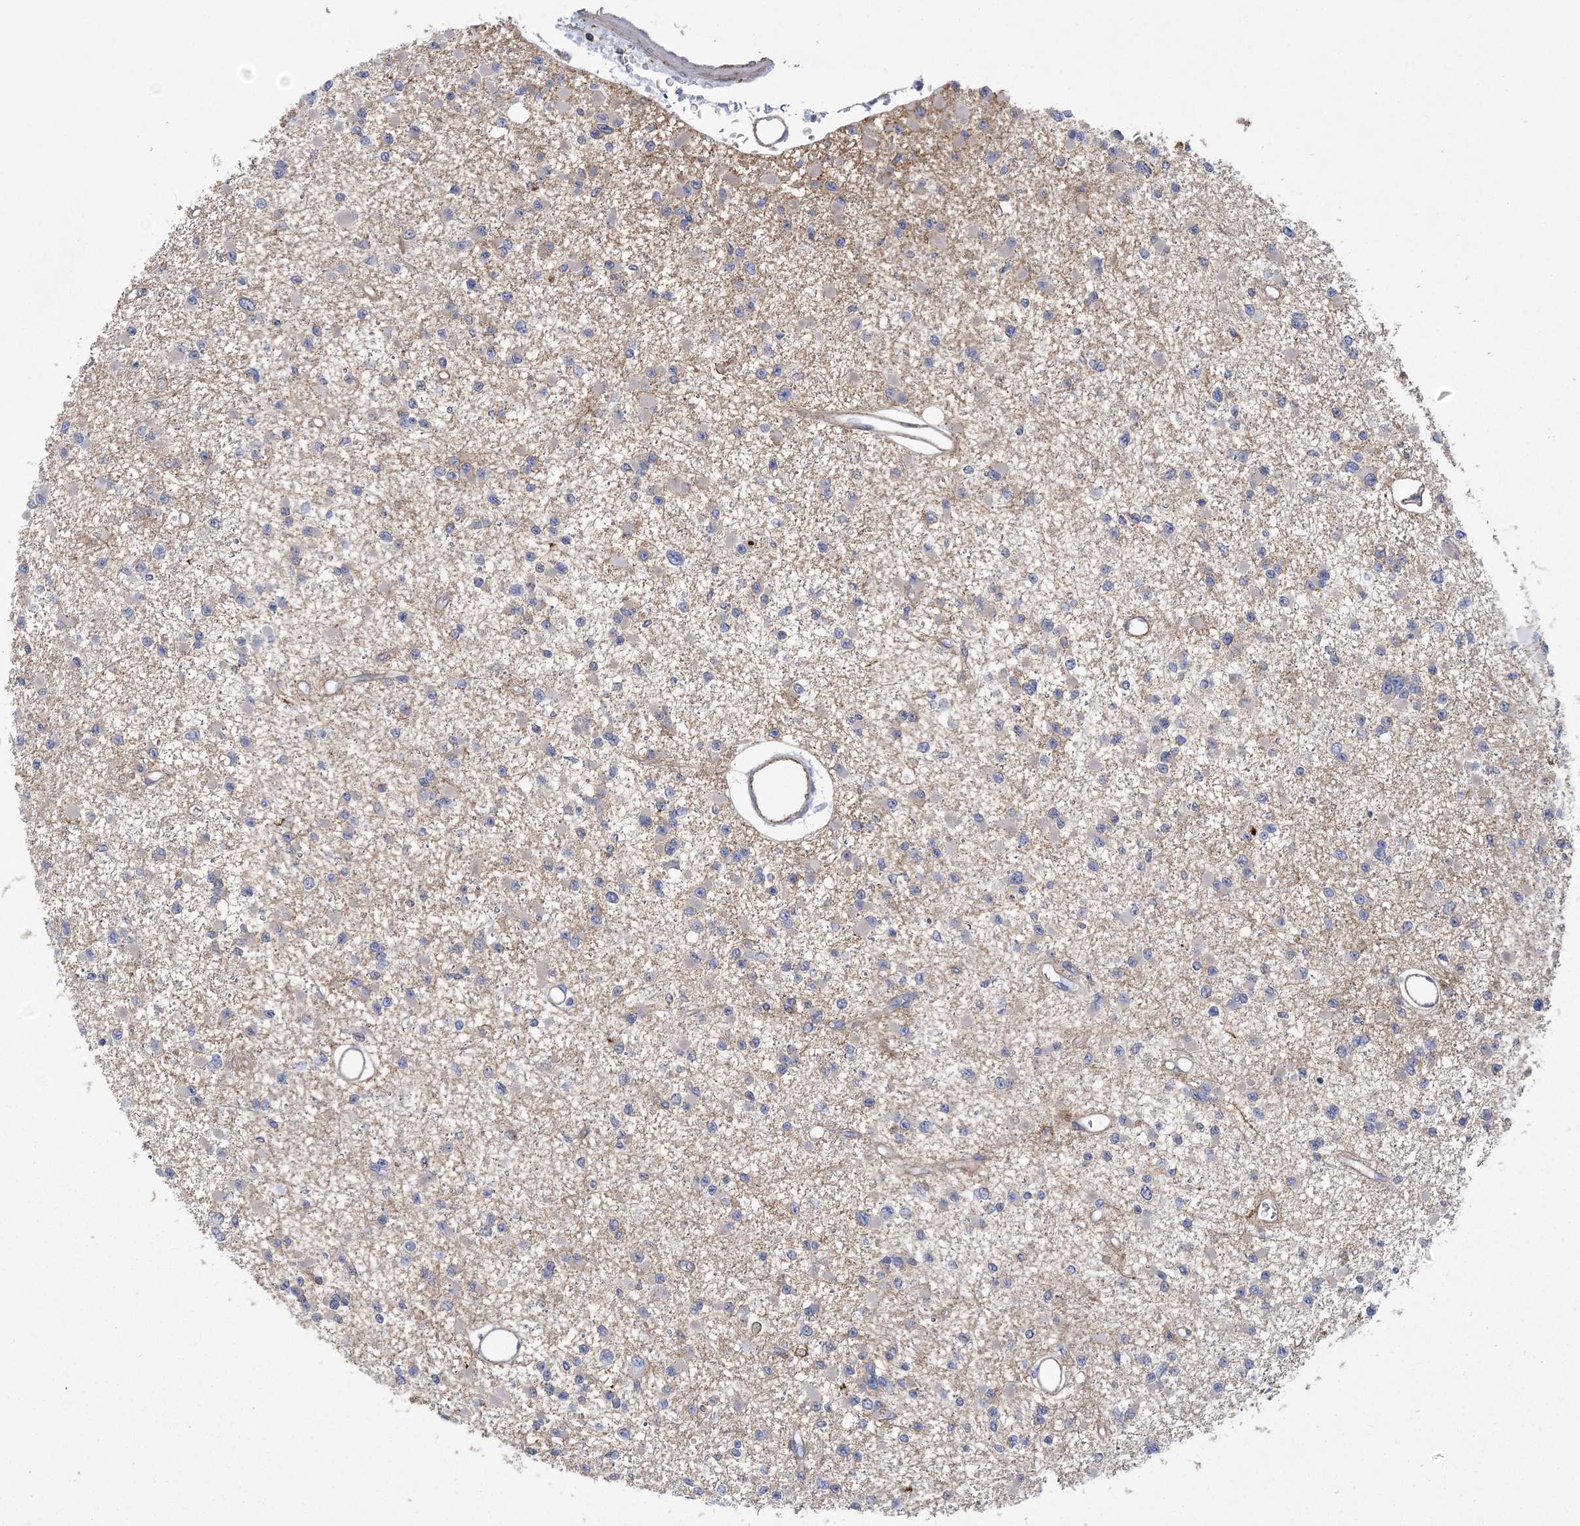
{"staining": {"intensity": "negative", "quantity": "none", "location": "none"}, "tissue": "glioma", "cell_type": "Tumor cells", "image_type": "cancer", "snomed": [{"axis": "morphology", "description": "Glioma, malignant, Low grade"}, {"axis": "topography", "description": "Brain"}], "caption": "IHC photomicrograph of neoplastic tissue: low-grade glioma (malignant) stained with DAB exhibits no significant protein staining in tumor cells.", "gene": "ARSJ", "patient": {"sex": "female", "age": 22}}